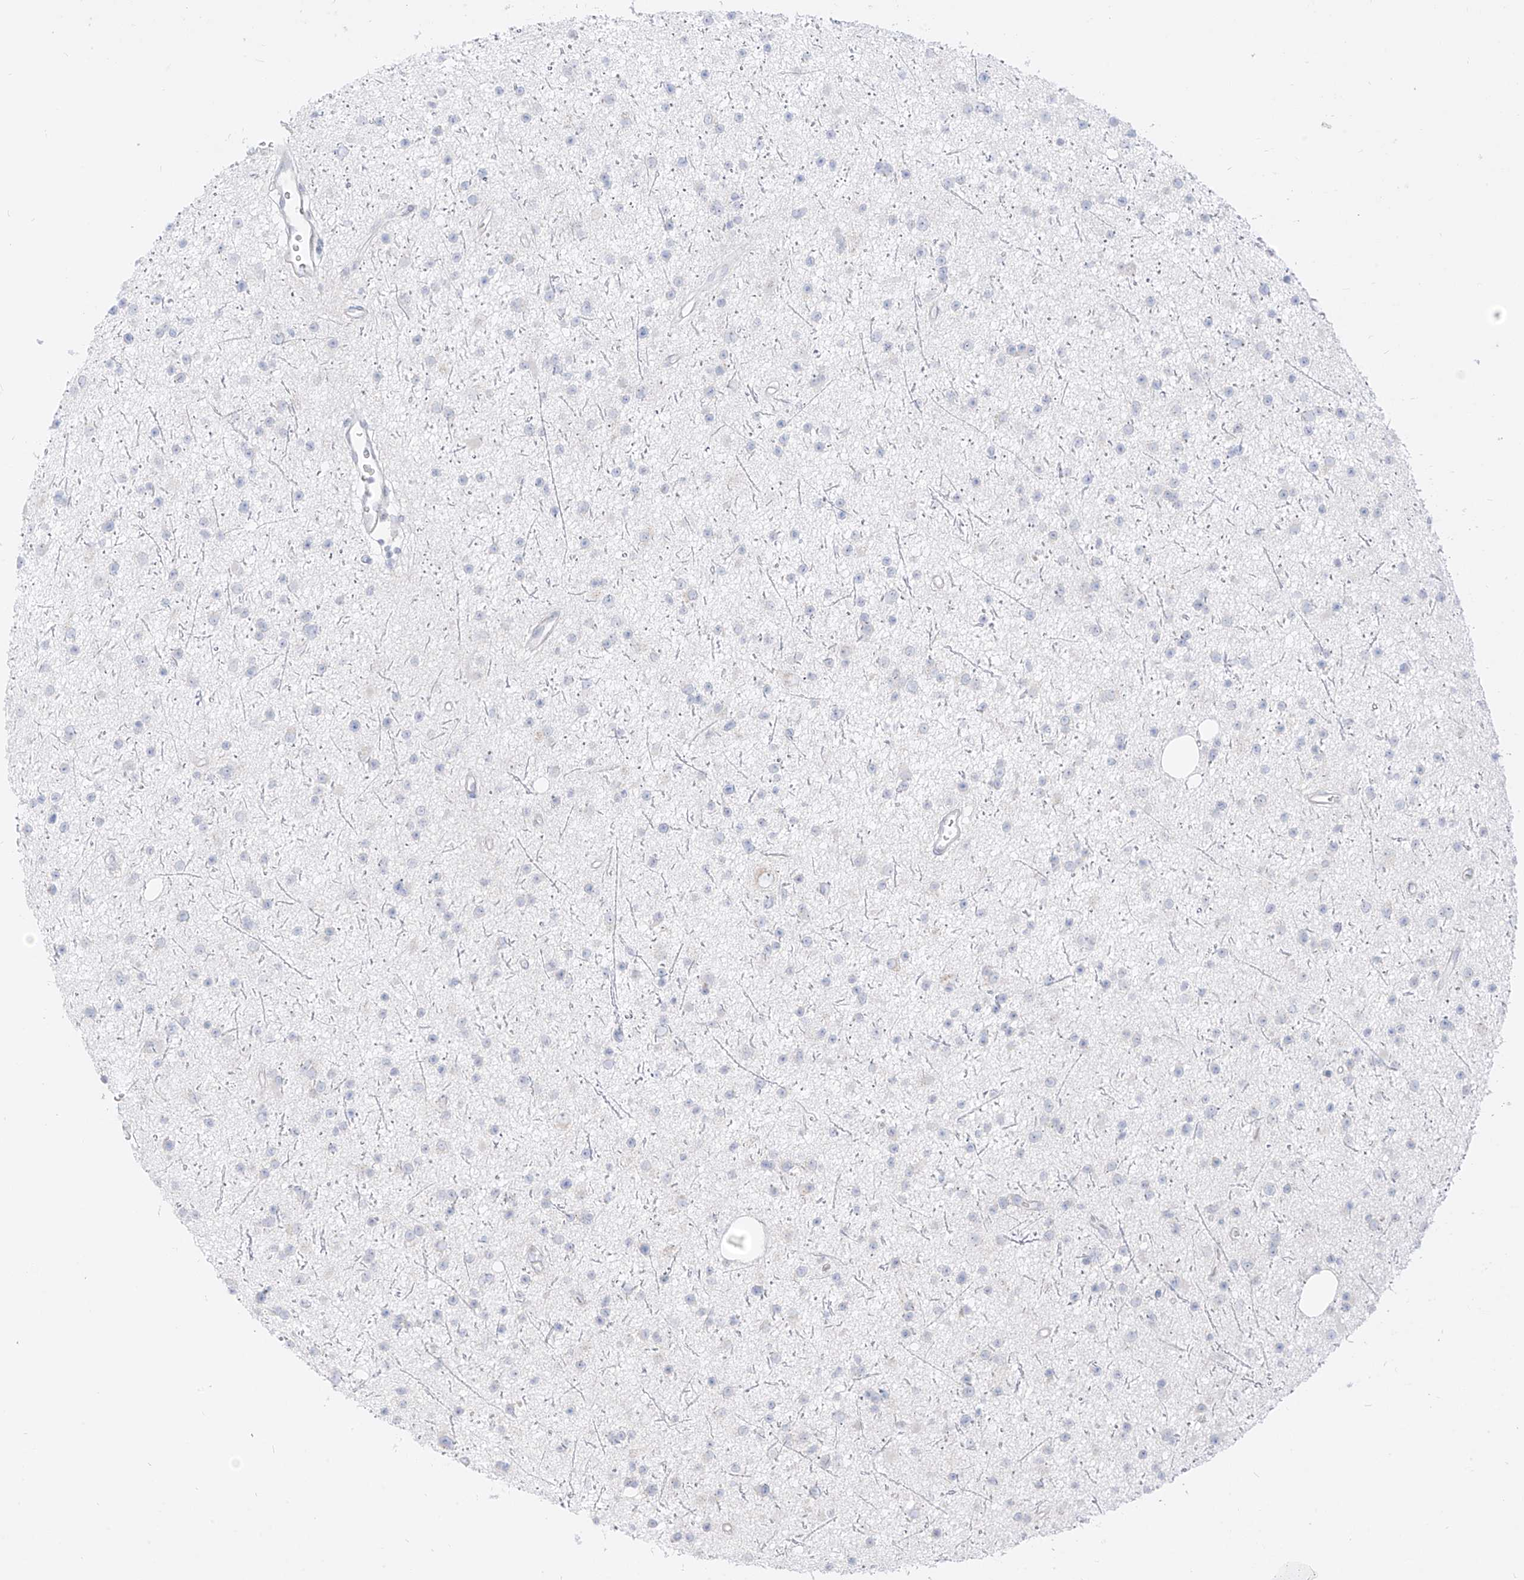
{"staining": {"intensity": "negative", "quantity": "none", "location": "none"}, "tissue": "glioma", "cell_type": "Tumor cells", "image_type": "cancer", "snomed": [{"axis": "morphology", "description": "Glioma, malignant, Low grade"}, {"axis": "topography", "description": "Cerebral cortex"}], "caption": "Tumor cells are negative for brown protein staining in glioma. (Brightfield microscopy of DAB IHC at high magnification).", "gene": "SYTL3", "patient": {"sex": "female", "age": 39}}